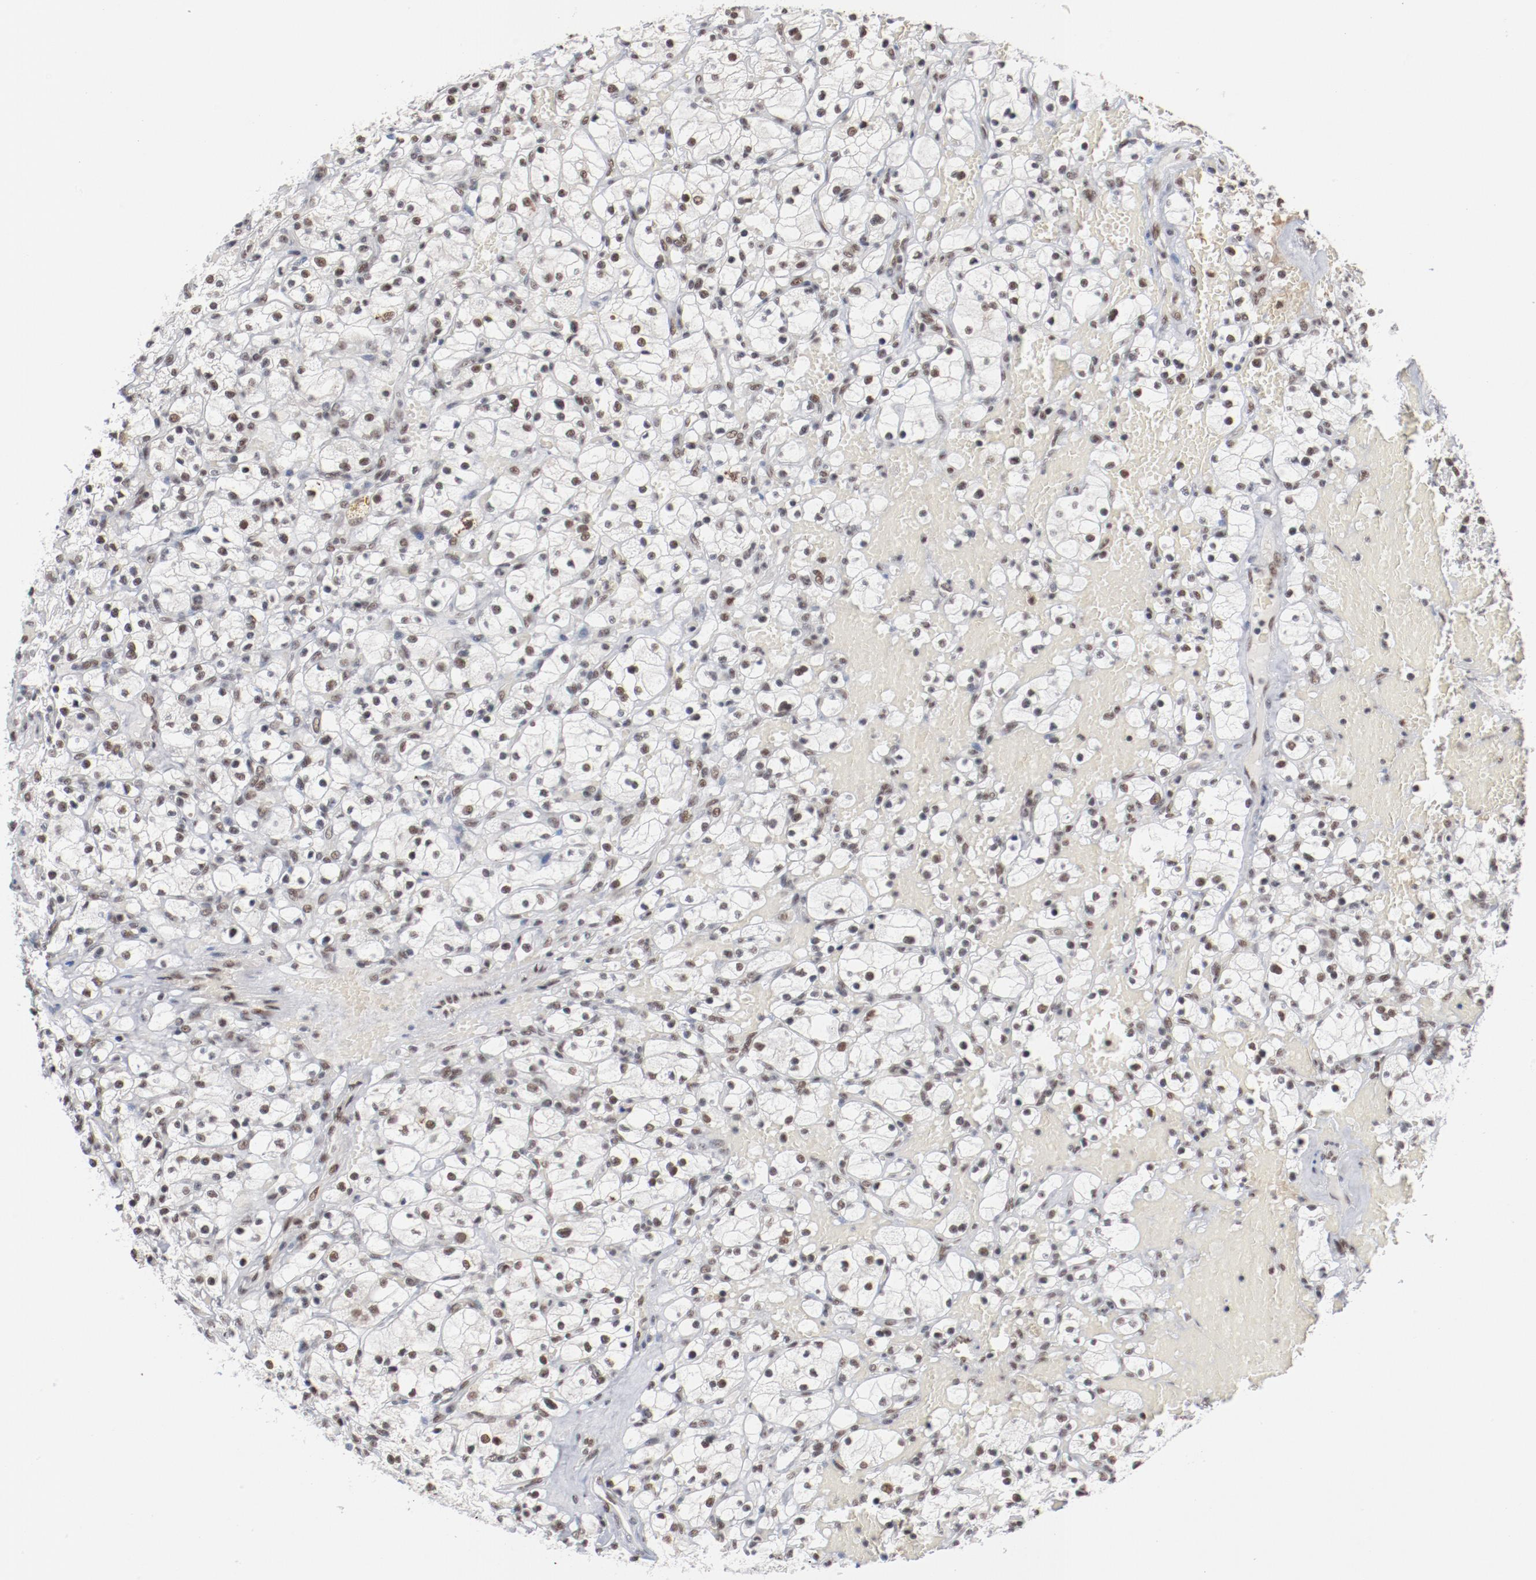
{"staining": {"intensity": "weak", "quantity": "25%-75%", "location": "nuclear"}, "tissue": "renal cancer", "cell_type": "Tumor cells", "image_type": "cancer", "snomed": [{"axis": "morphology", "description": "Adenocarcinoma, NOS"}, {"axis": "topography", "description": "Kidney"}], "caption": "Immunohistochemical staining of human renal cancer (adenocarcinoma) reveals low levels of weak nuclear protein staining in about 25%-75% of tumor cells. (DAB IHC with brightfield microscopy, high magnification).", "gene": "BUB3", "patient": {"sex": "female", "age": 83}}